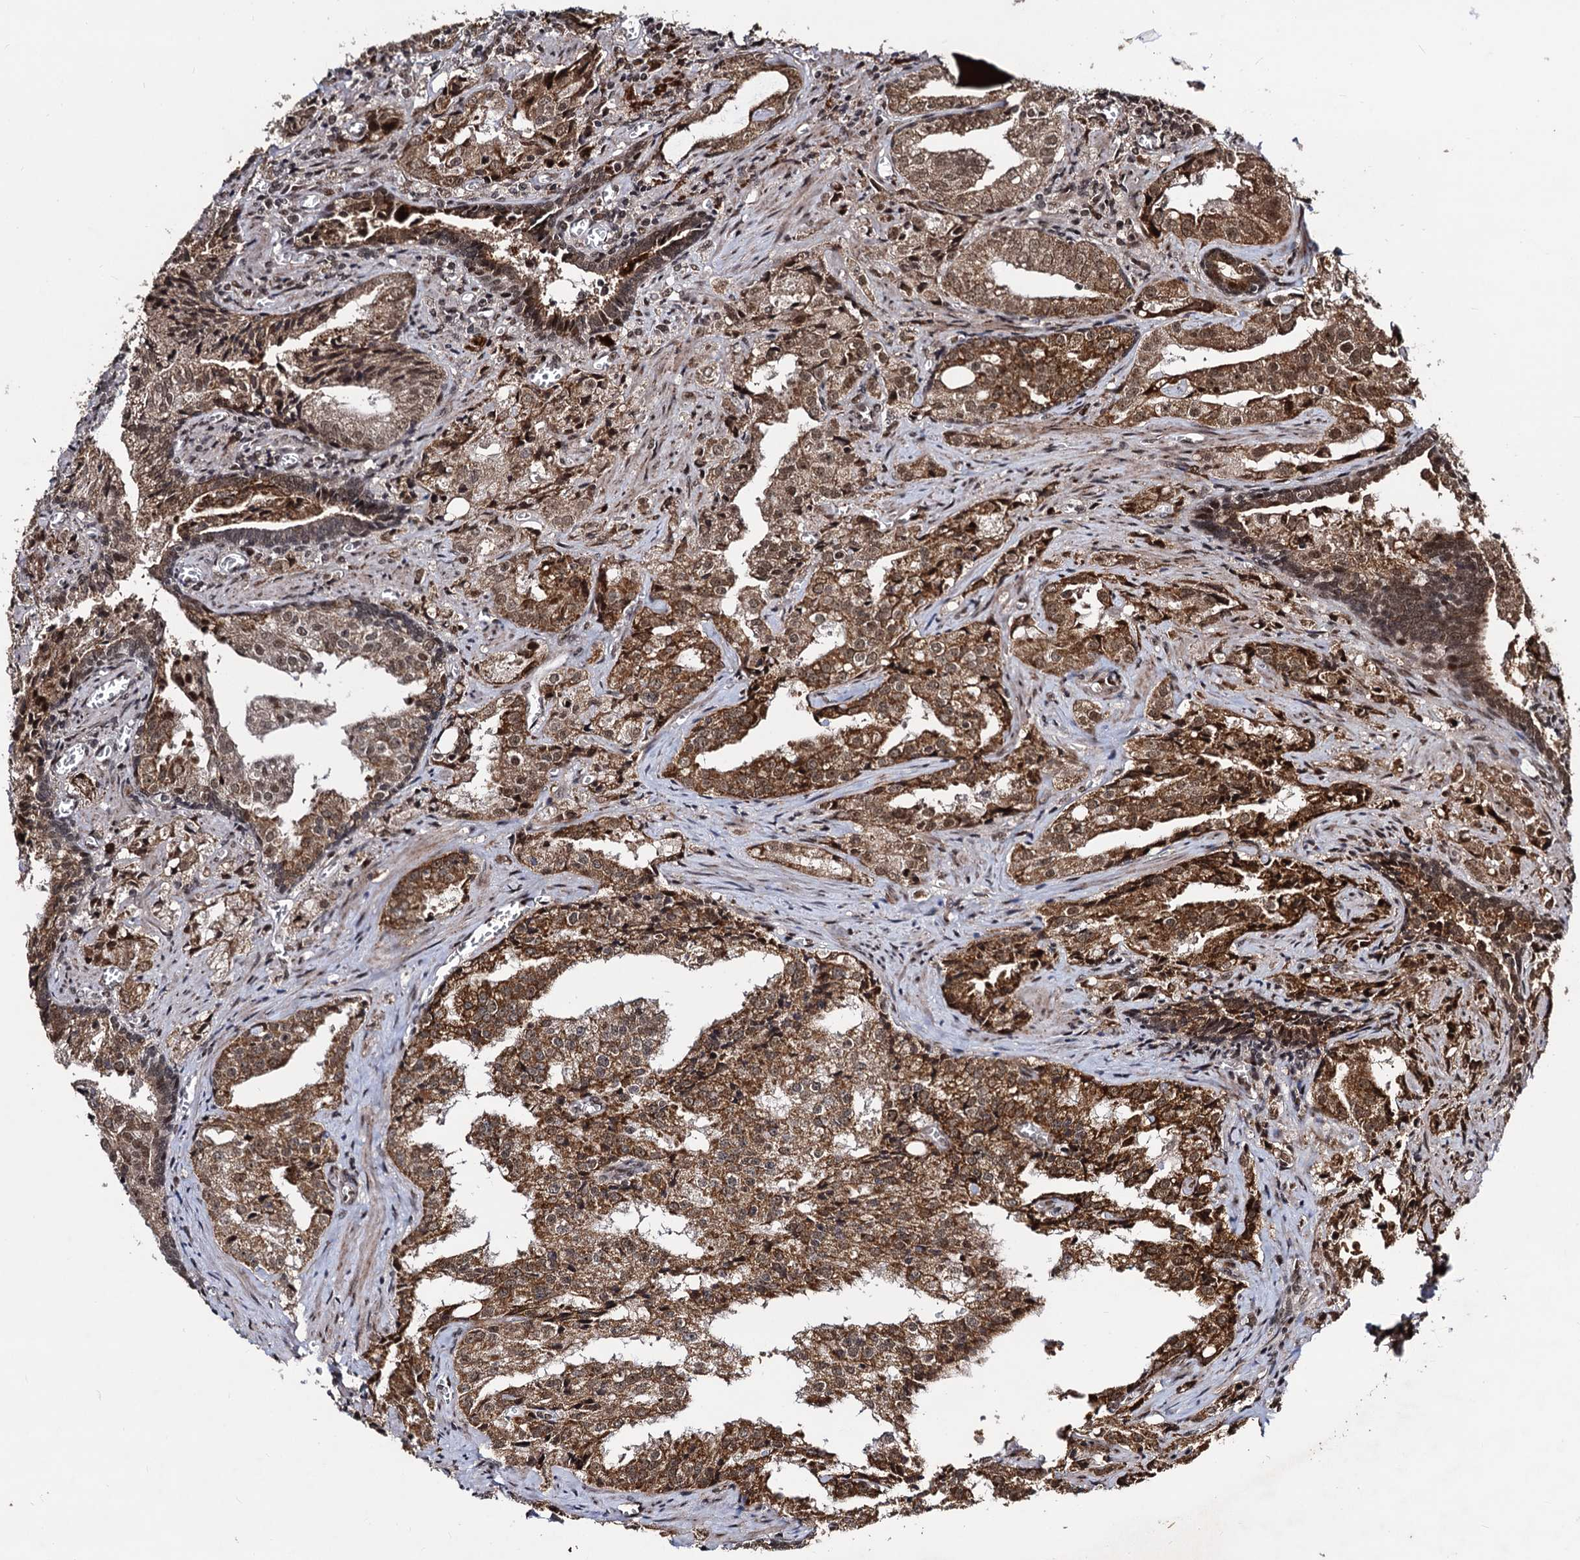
{"staining": {"intensity": "moderate", "quantity": ">75%", "location": "cytoplasmic/membranous,nuclear"}, "tissue": "prostate cancer", "cell_type": "Tumor cells", "image_type": "cancer", "snomed": [{"axis": "morphology", "description": "Adenocarcinoma, High grade"}, {"axis": "topography", "description": "Prostate"}], "caption": "The micrograph displays immunohistochemical staining of adenocarcinoma (high-grade) (prostate). There is moderate cytoplasmic/membranous and nuclear positivity is seen in about >75% of tumor cells.", "gene": "SFSWAP", "patient": {"sex": "male", "age": 68}}